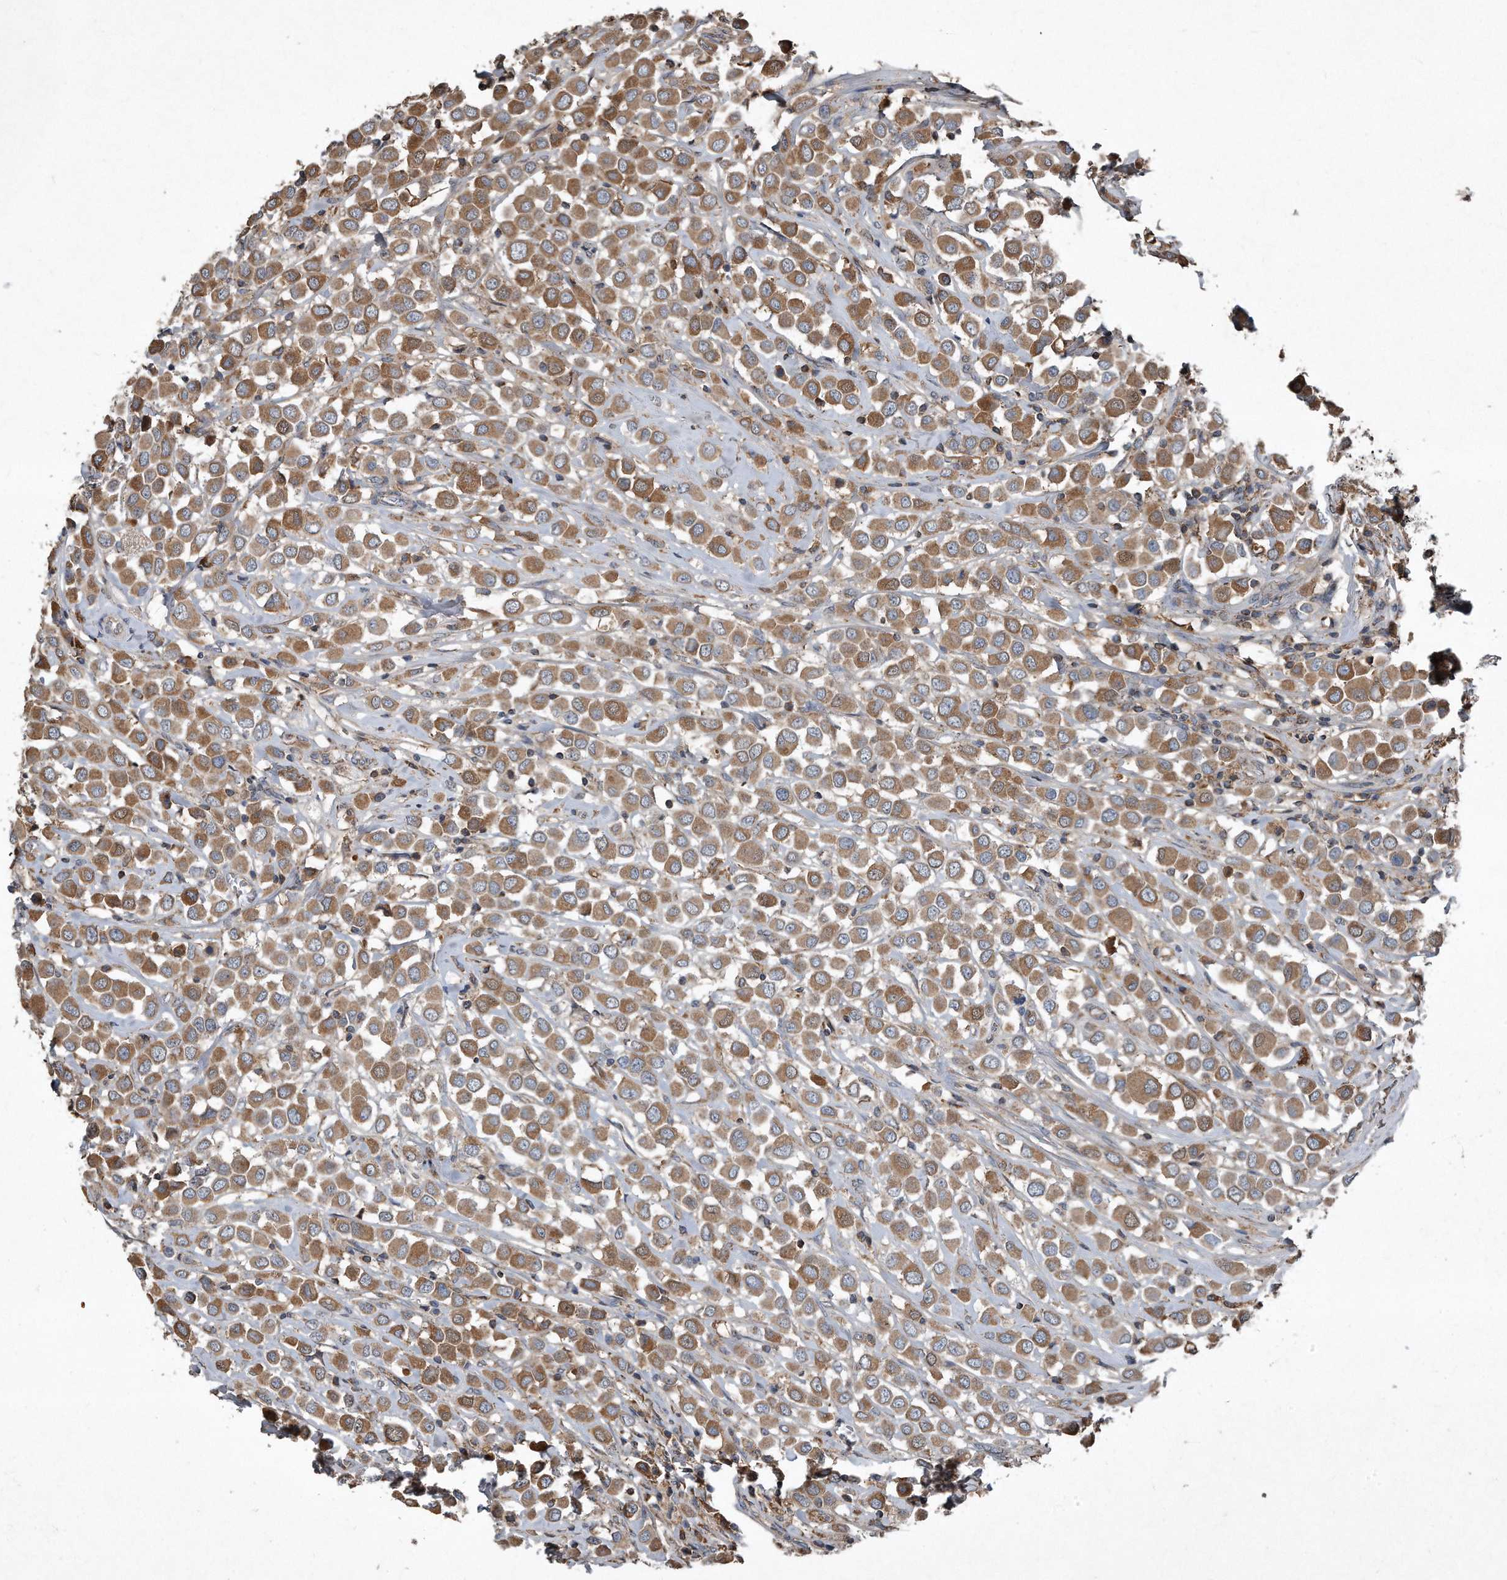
{"staining": {"intensity": "moderate", "quantity": ">75%", "location": "cytoplasmic/membranous"}, "tissue": "breast cancer", "cell_type": "Tumor cells", "image_type": "cancer", "snomed": [{"axis": "morphology", "description": "Duct carcinoma"}, {"axis": "topography", "description": "Breast"}], "caption": "High-power microscopy captured an immunohistochemistry photomicrograph of breast intraductal carcinoma, revealing moderate cytoplasmic/membranous positivity in approximately >75% of tumor cells. The staining was performed using DAB, with brown indicating positive protein expression. Nuclei are stained blue with hematoxylin.", "gene": "SDHA", "patient": {"sex": "female", "age": 61}}